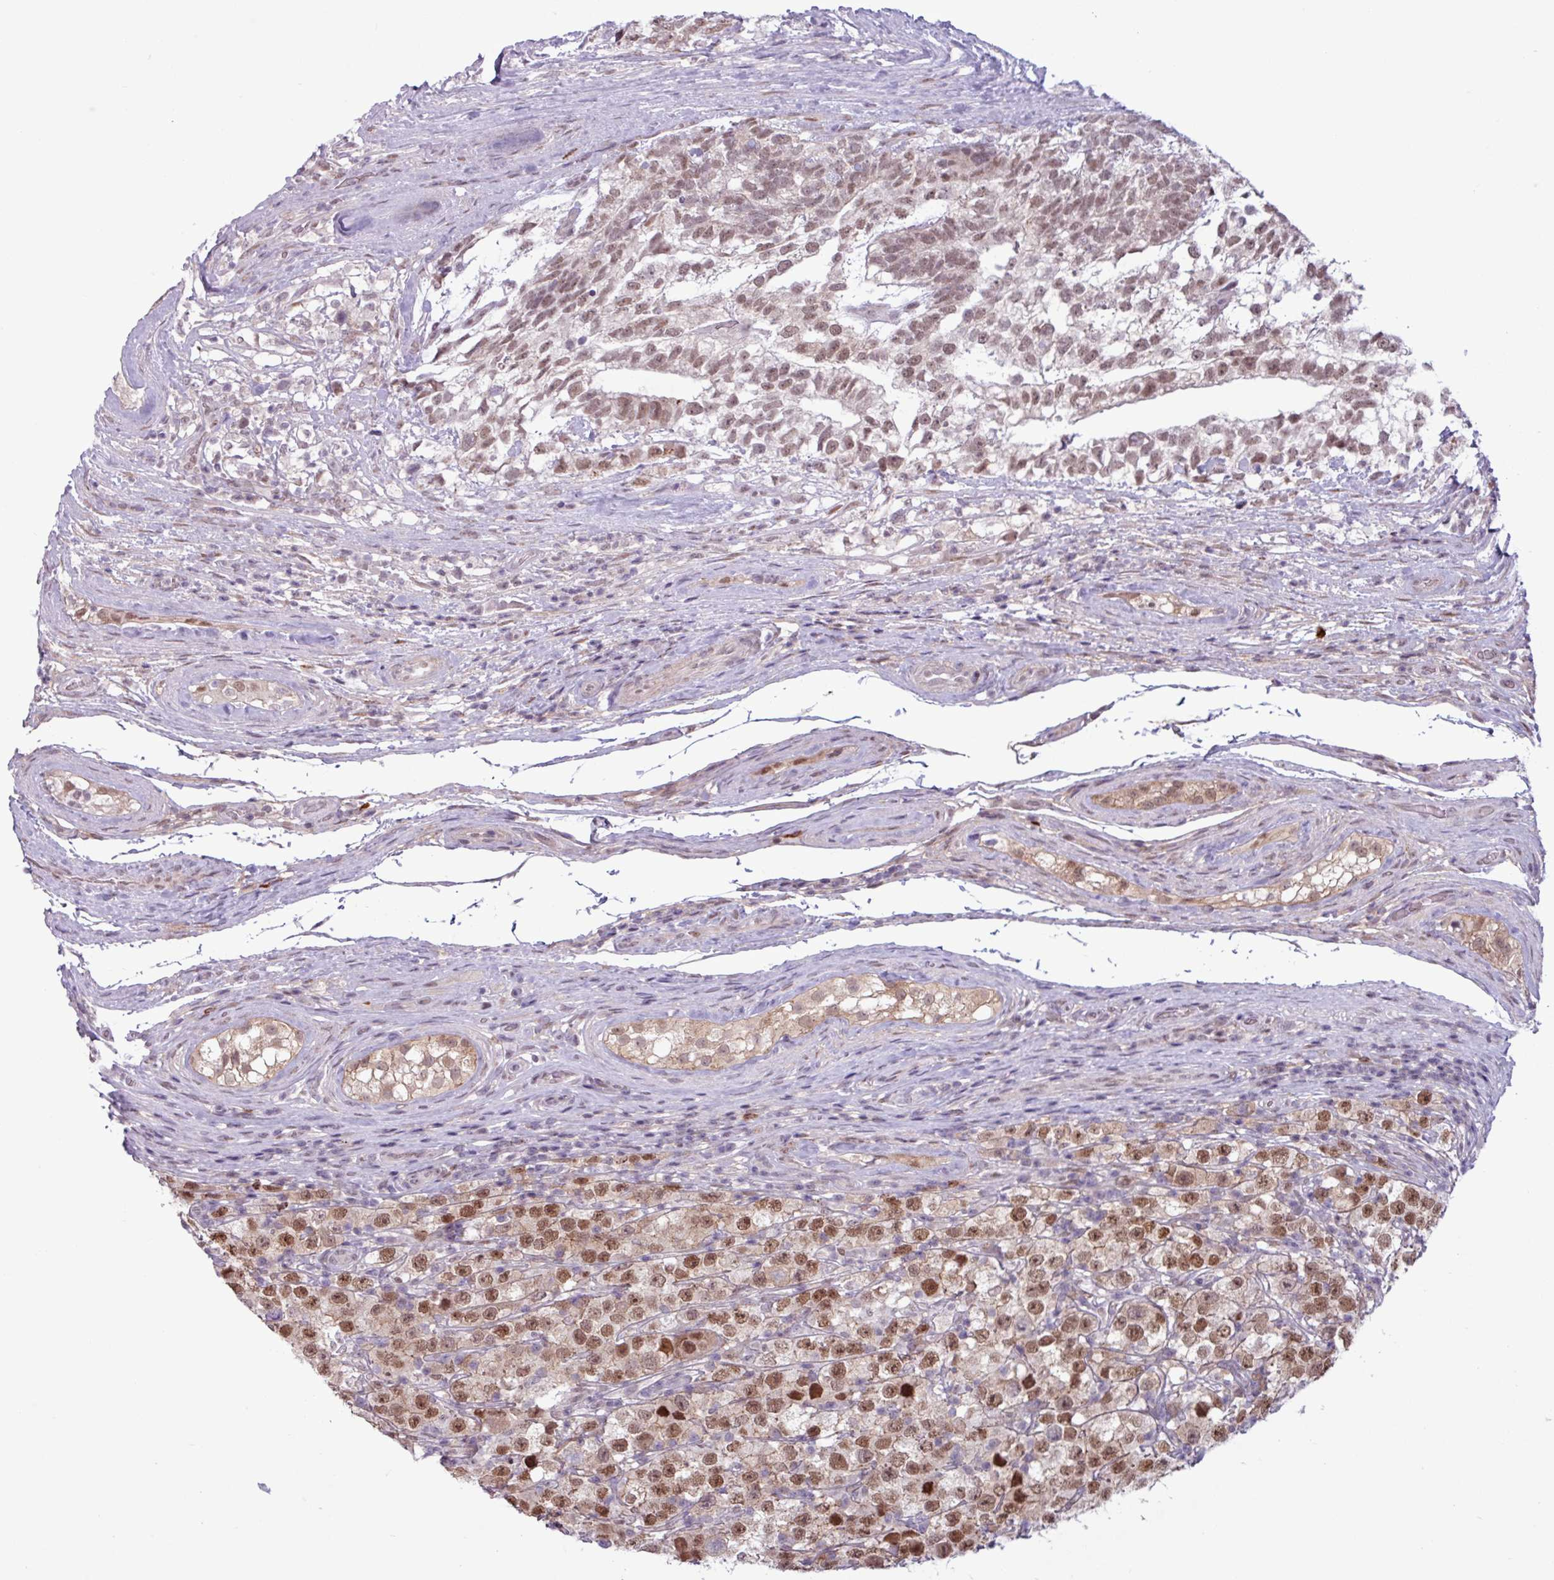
{"staining": {"intensity": "moderate", "quantity": ">75%", "location": "nuclear"}, "tissue": "testis cancer", "cell_type": "Tumor cells", "image_type": "cancer", "snomed": [{"axis": "morphology", "description": "Seminoma, NOS"}, {"axis": "morphology", "description": "Carcinoma, Embryonal, NOS"}, {"axis": "topography", "description": "Testis"}], "caption": "Protein staining displays moderate nuclear positivity in about >75% of tumor cells in seminoma (testis).", "gene": "NOTCH2", "patient": {"sex": "male", "age": 41}}